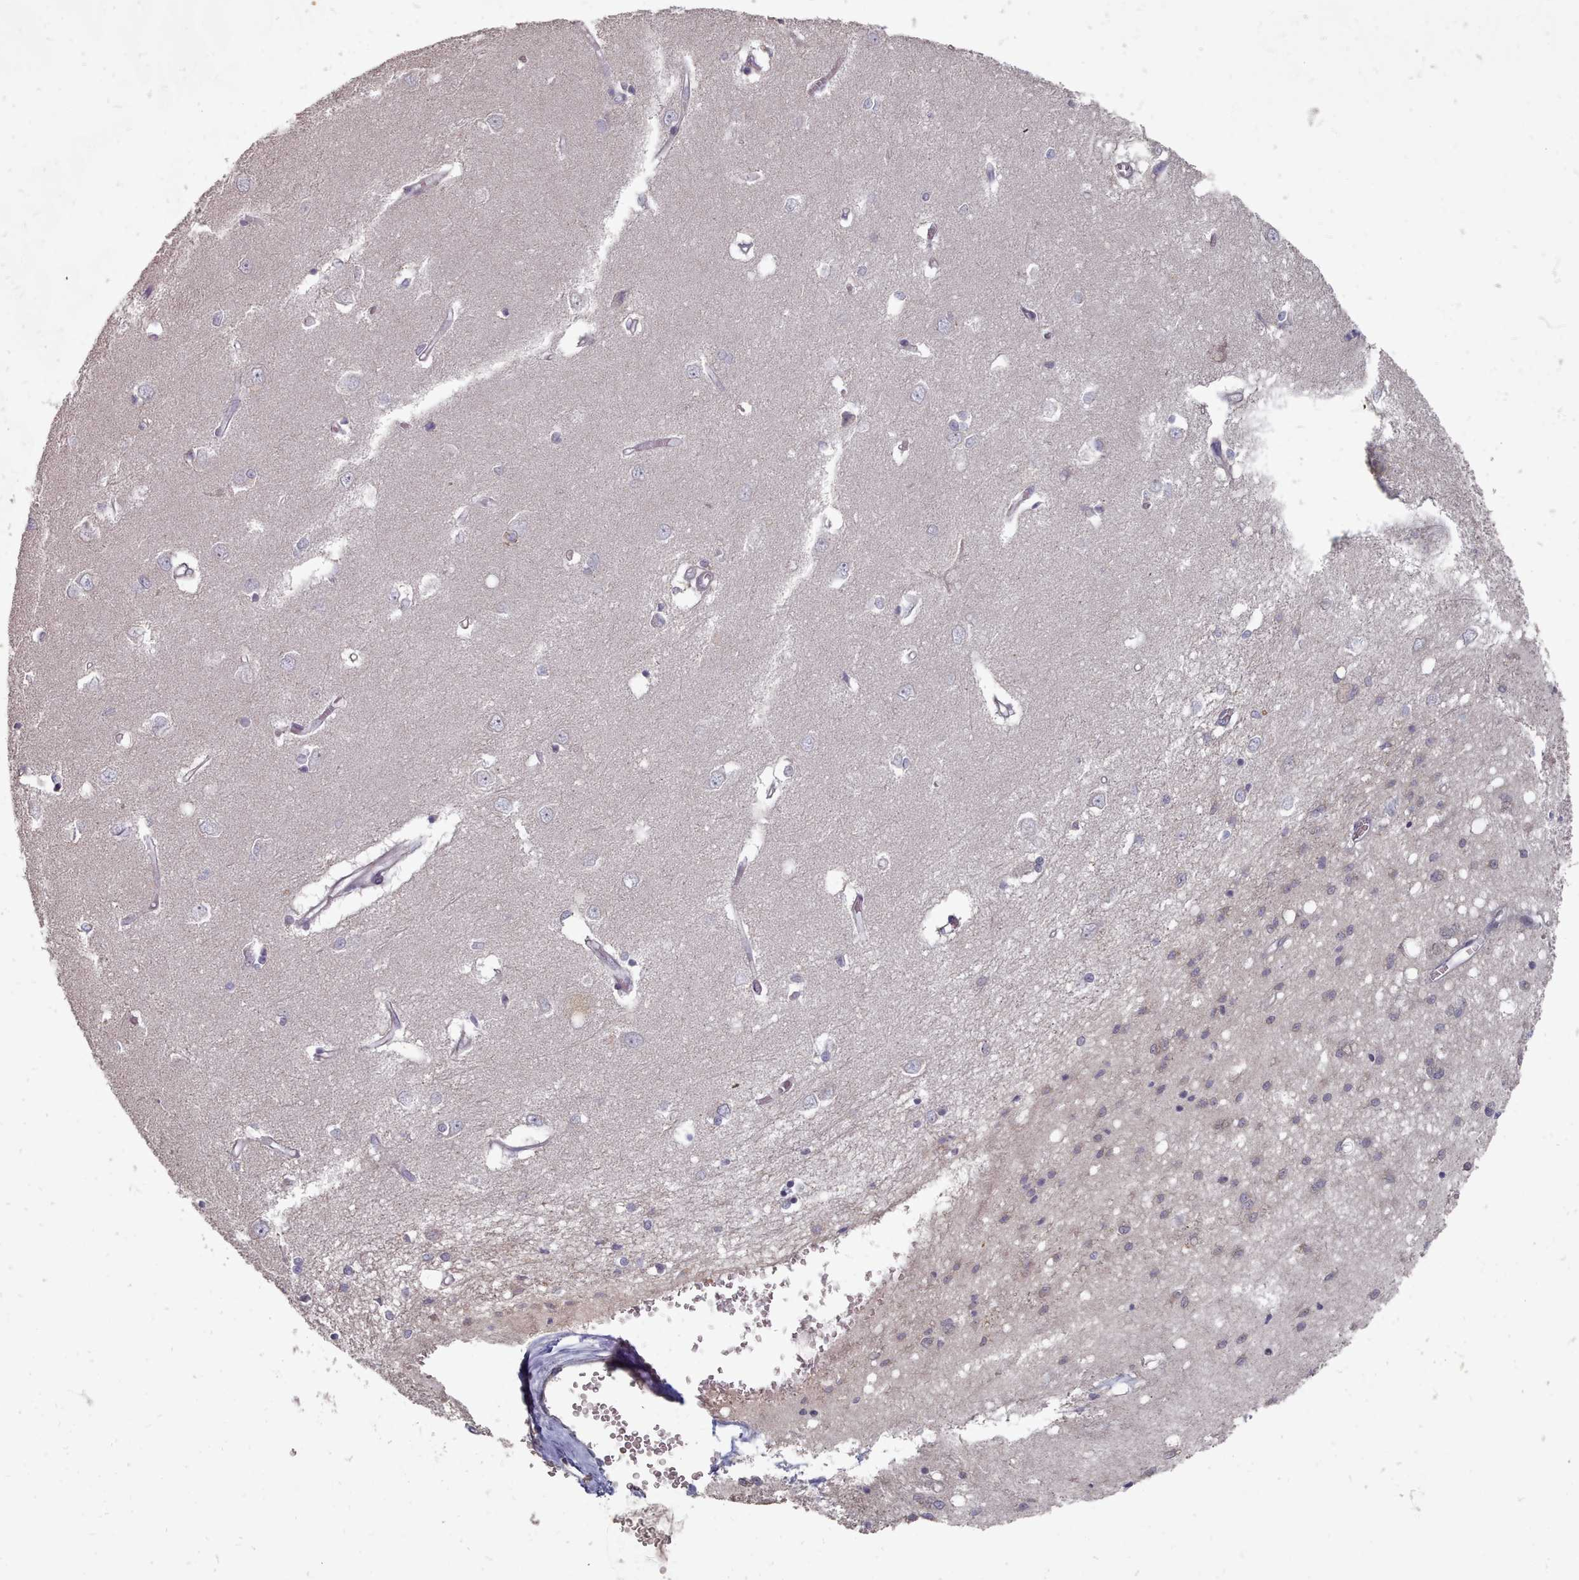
{"staining": {"intensity": "negative", "quantity": "none", "location": "none"}, "tissue": "caudate", "cell_type": "Glial cells", "image_type": "normal", "snomed": [{"axis": "morphology", "description": "Normal tissue, NOS"}, {"axis": "topography", "description": "Lateral ventricle wall"}], "caption": "There is no significant expression in glial cells of caudate.", "gene": "ACKR3", "patient": {"sex": "male", "age": 37}}